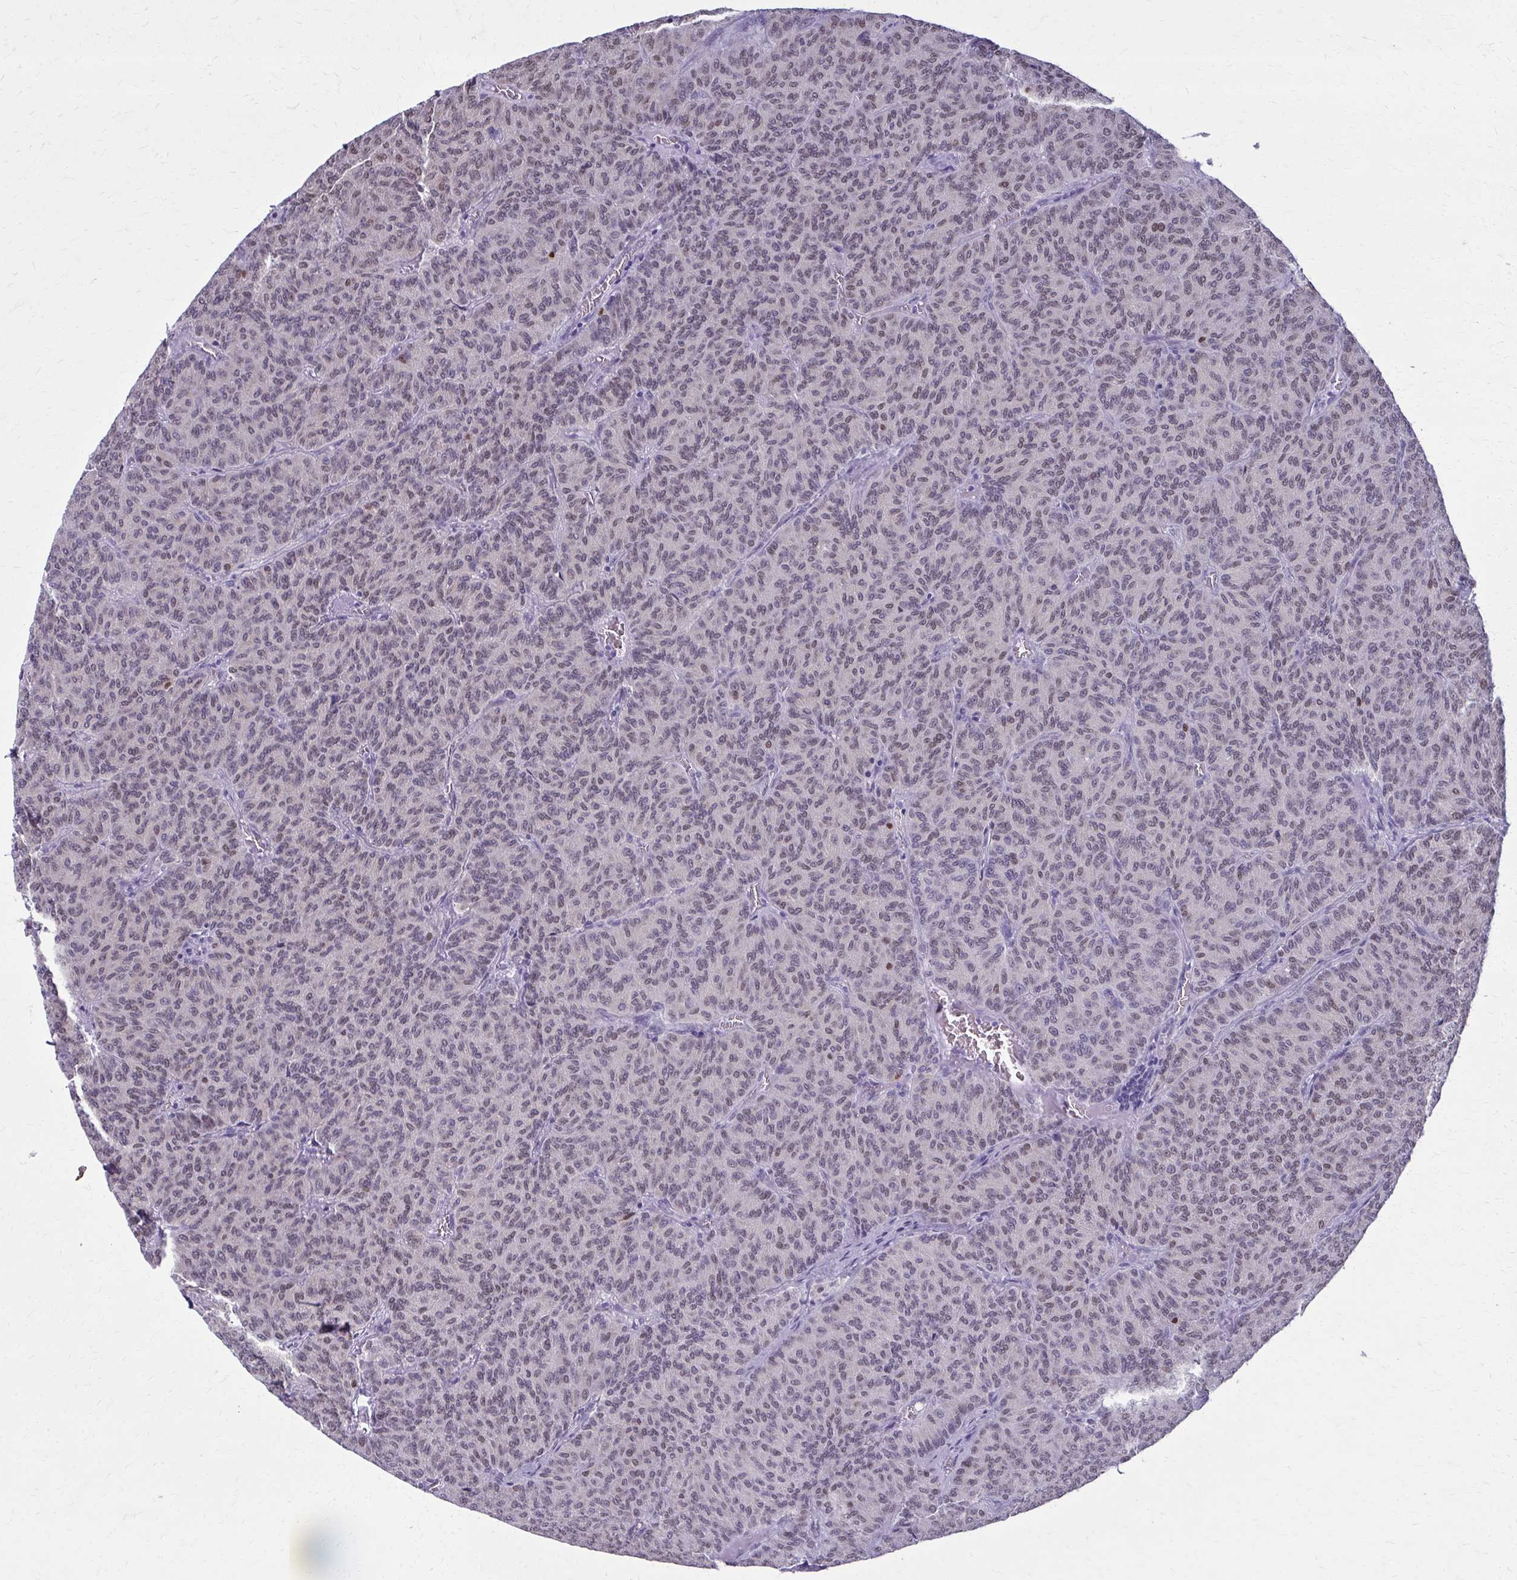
{"staining": {"intensity": "weak", "quantity": "<25%", "location": "nuclear"}, "tissue": "carcinoid", "cell_type": "Tumor cells", "image_type": "cancer", "snomed": [{"axis": "morphology", "description": "Carcinoid, malignant, NOS"}, {"axis": "topography", "description": "Lung"}], "caption": "High magnification brightfield microscopy of carcinoid (malignant) stained with DAB (3,3'-diaminobenzidine) (brown) and counterstained with hematoxylin (blue): tumor cells show no significant staining.", "gene": "SCLY", "patient": {"sex": "male", "age": 61}}